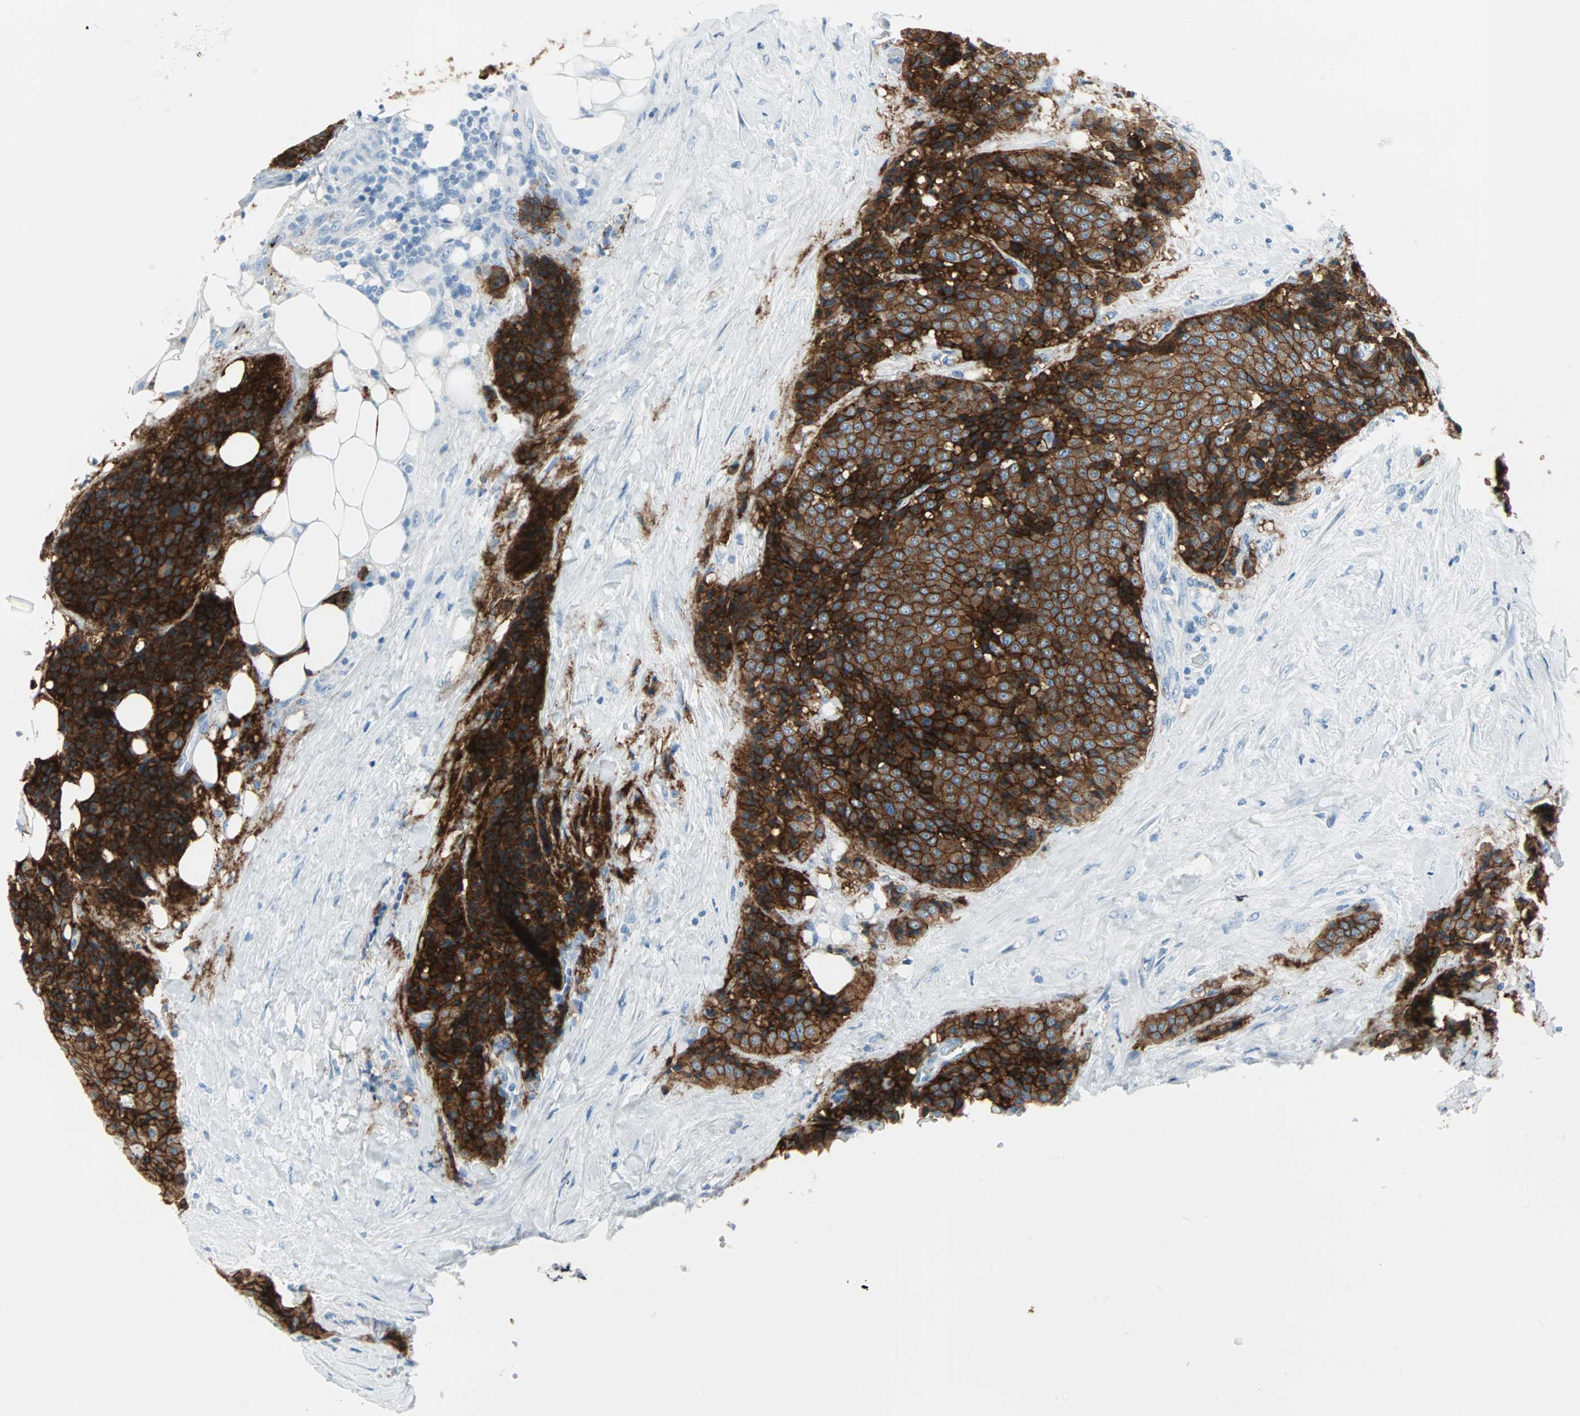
{"staining": {"intensity": "strong", "quantity": ">75%", "location": "cytoplasmic/membranous"}, "tissue": "carcinoid", "cell_type": "Tumor cells", "image_type": "cancer", "snomed": [{"axis": "morphology", "description": "Carcinoid, malignant, NOS"}, {"axis": "topography", "description": "Colon"}], "caption": "DAB (3,3'-diaminobenzidine) immunohistochemical staining of human carcinoid demonstrates strong cytoplasmic/membranous protein staining in approximately >75% of tumor cells.", "gene": "STX1A", "patient": {"sex": "female", "age": 61}}